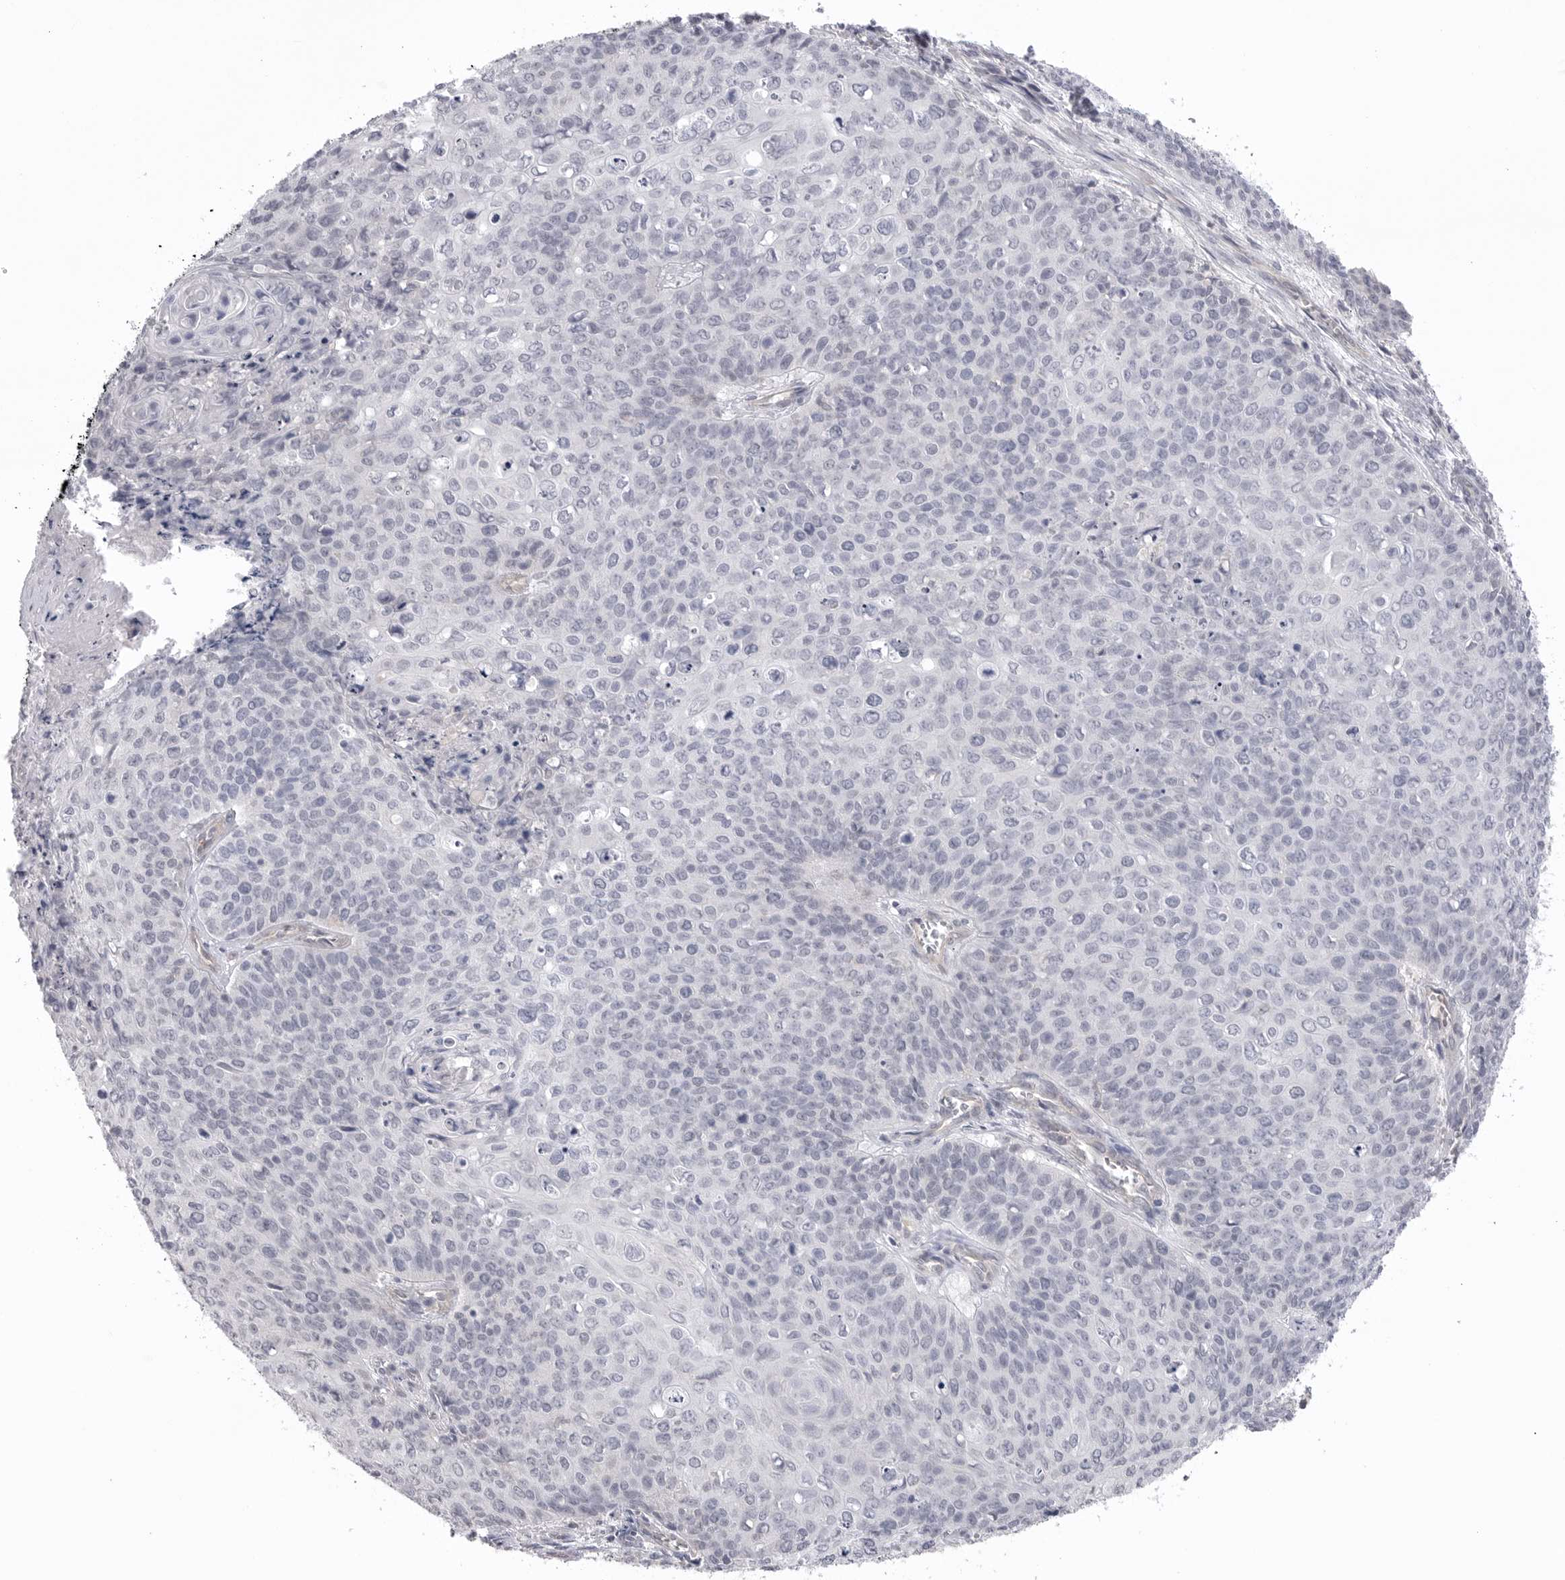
{"staining": {"intensity": "negative", "quantity": "none", "location": "none"}, "tissue": "cervical cancer", "cell_type": "Tumor cells", "image_type": "cancer", "snomed": [{"axis": "morphology", "description": "Squamous cell carcinoma, NOS"}, {"axis": "topography", "description": "Cervix"}], "caption": "High power microscopy photomicrograph of an immunohistochemistry image of cervical cancer, revealing no significant expression in tumor cells.", "gene": "DLGAP3", "patient": {"sex": "female", "age": 39}}